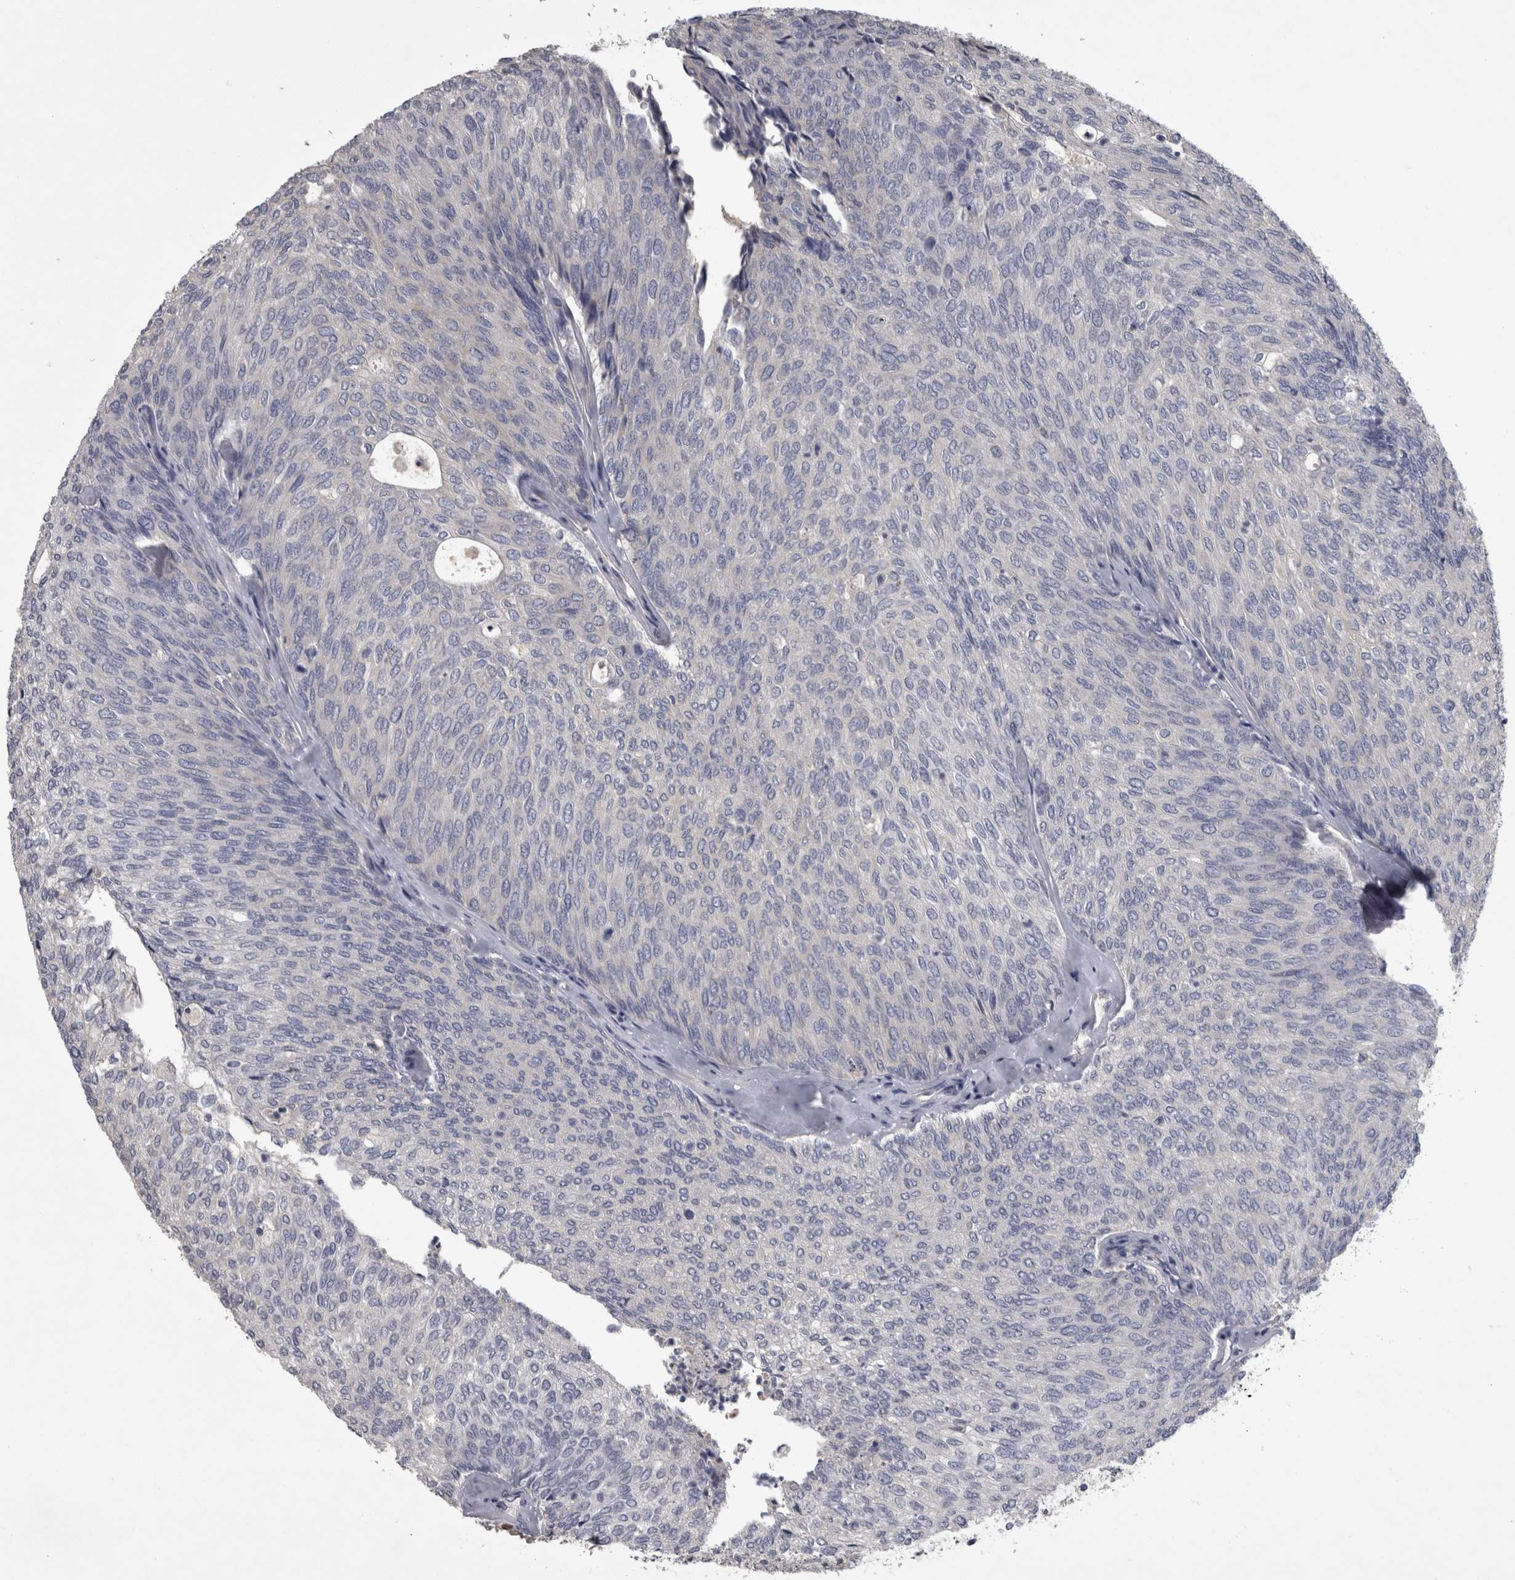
{"staining": {"intensity": "negative", "quantity": "none", "location": "none"}, "tissue": "urothelial cancer", "cell_type": "Tumor cells", "image_type": "cancer", "snomed": [{"axis": "morphology", "description": "Urothelial carcinoma, Low grade"}, {"axis": "topography", "description": "Urinary bladder"}], "caption": "High magnification brightfield microscopy of urothelial carcinoma (low-grade) stained with DAB (brown) and counterstained with hematoxylin (blue): tumor cells show no significant staining. (Brightfield microscopy of DAB IHC at high magnification).", "gene": "DBT", "patient": {"sex": "female", "age": 79}}